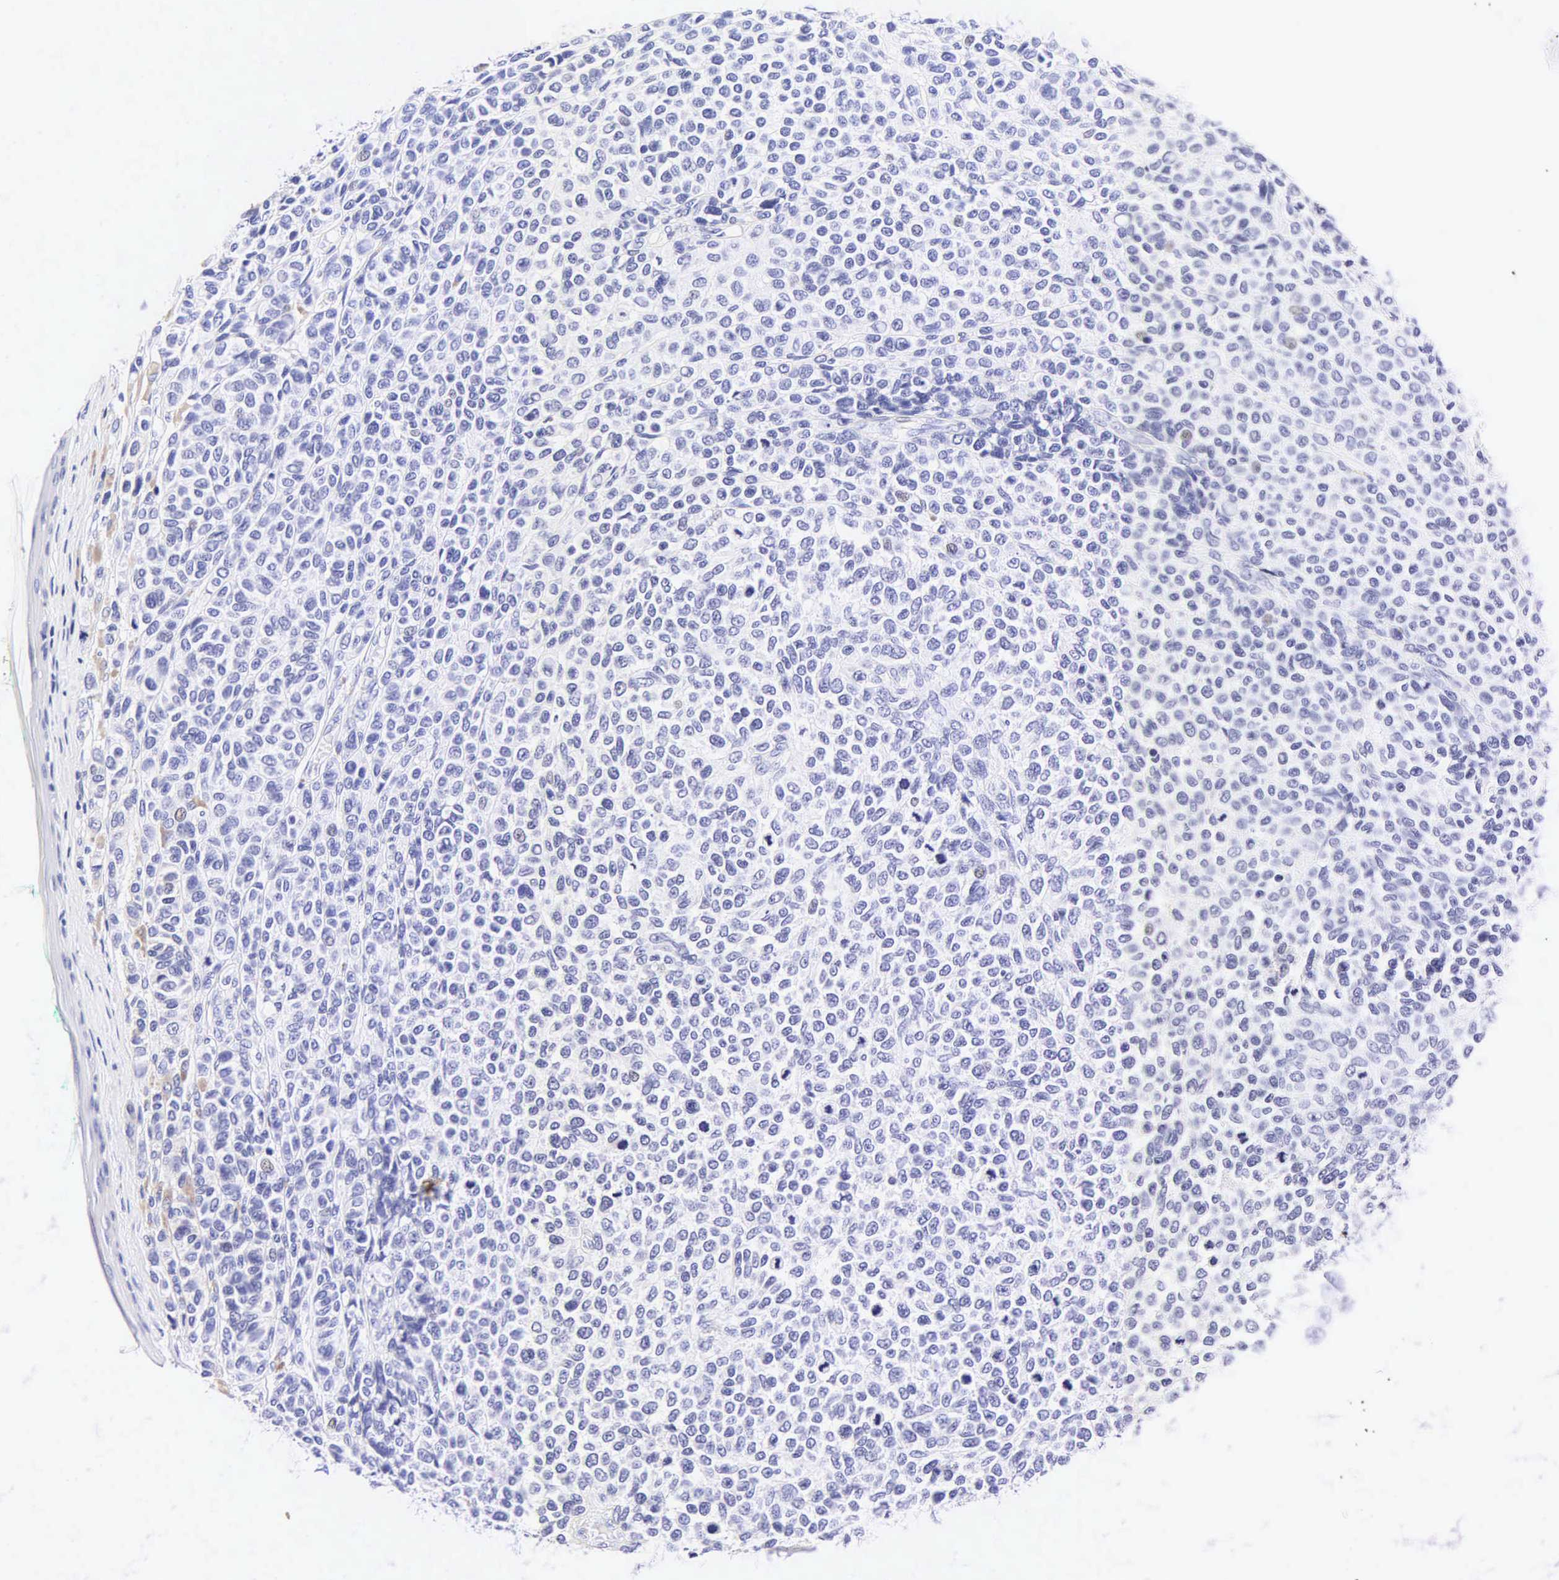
{"staining": {"intensity": "negative", "quantity": "none", "location": "none"}, "tissue": "melanoma", "cell_type": "Tumor cells", "image_type": "cancer", "snomed": [{"axis": "morphology", "description": "Malignant melanoma, NOS"}, {"axis": "topography", "description": "Skin"}], "caption": "DAB immunohistochemical staining of human melanoma shows no significant expression in tumor cells.", "gene": "CALD1", "patient": {"sex": "female", "age": 85}}